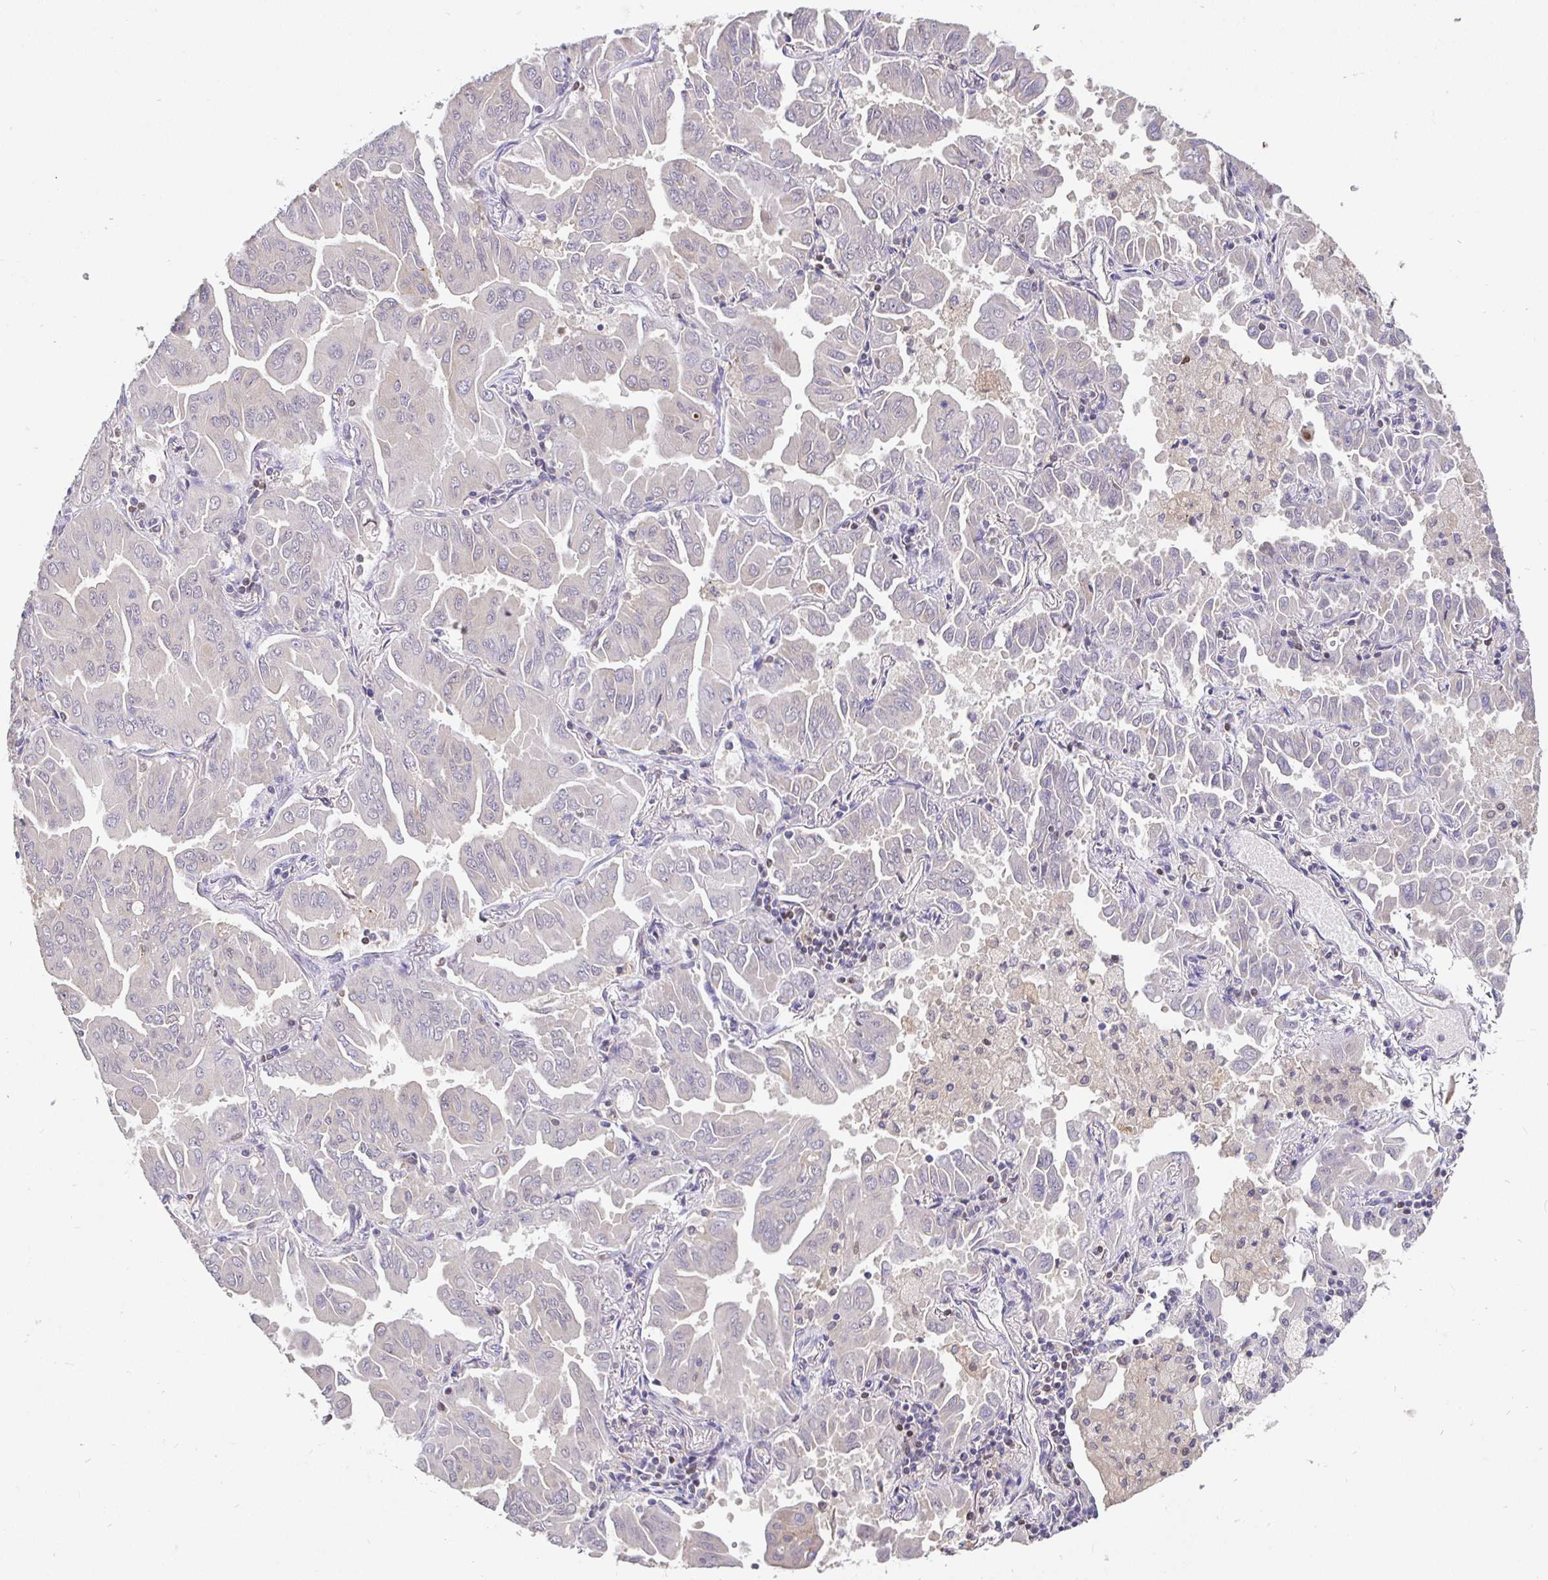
{"staining": {"intensity": "negative", "quantity": "none", "location": "none"}, "tissue": "lung cancer", "cell_type": "Tumor cells", "image_type": "cancer", "snomed": [{"axis": "morphology", "description": "Adenocarcinoma, NOS"}, {"axis": "topography", "description": "Lung"}], "caption": "IHC micrograph of neoplastic tissue: lung cancer (adenocarcinoma) stained with DAB reveals no significant protein staining in tumor cells. The staining was performed using DAB to visualize the protein expression in brown, while the nuclei were stained in blue with hematoxylin (Magnification: 20x).", "gene": "SATB1", "patient": {"sex": "male", "age": 64}}